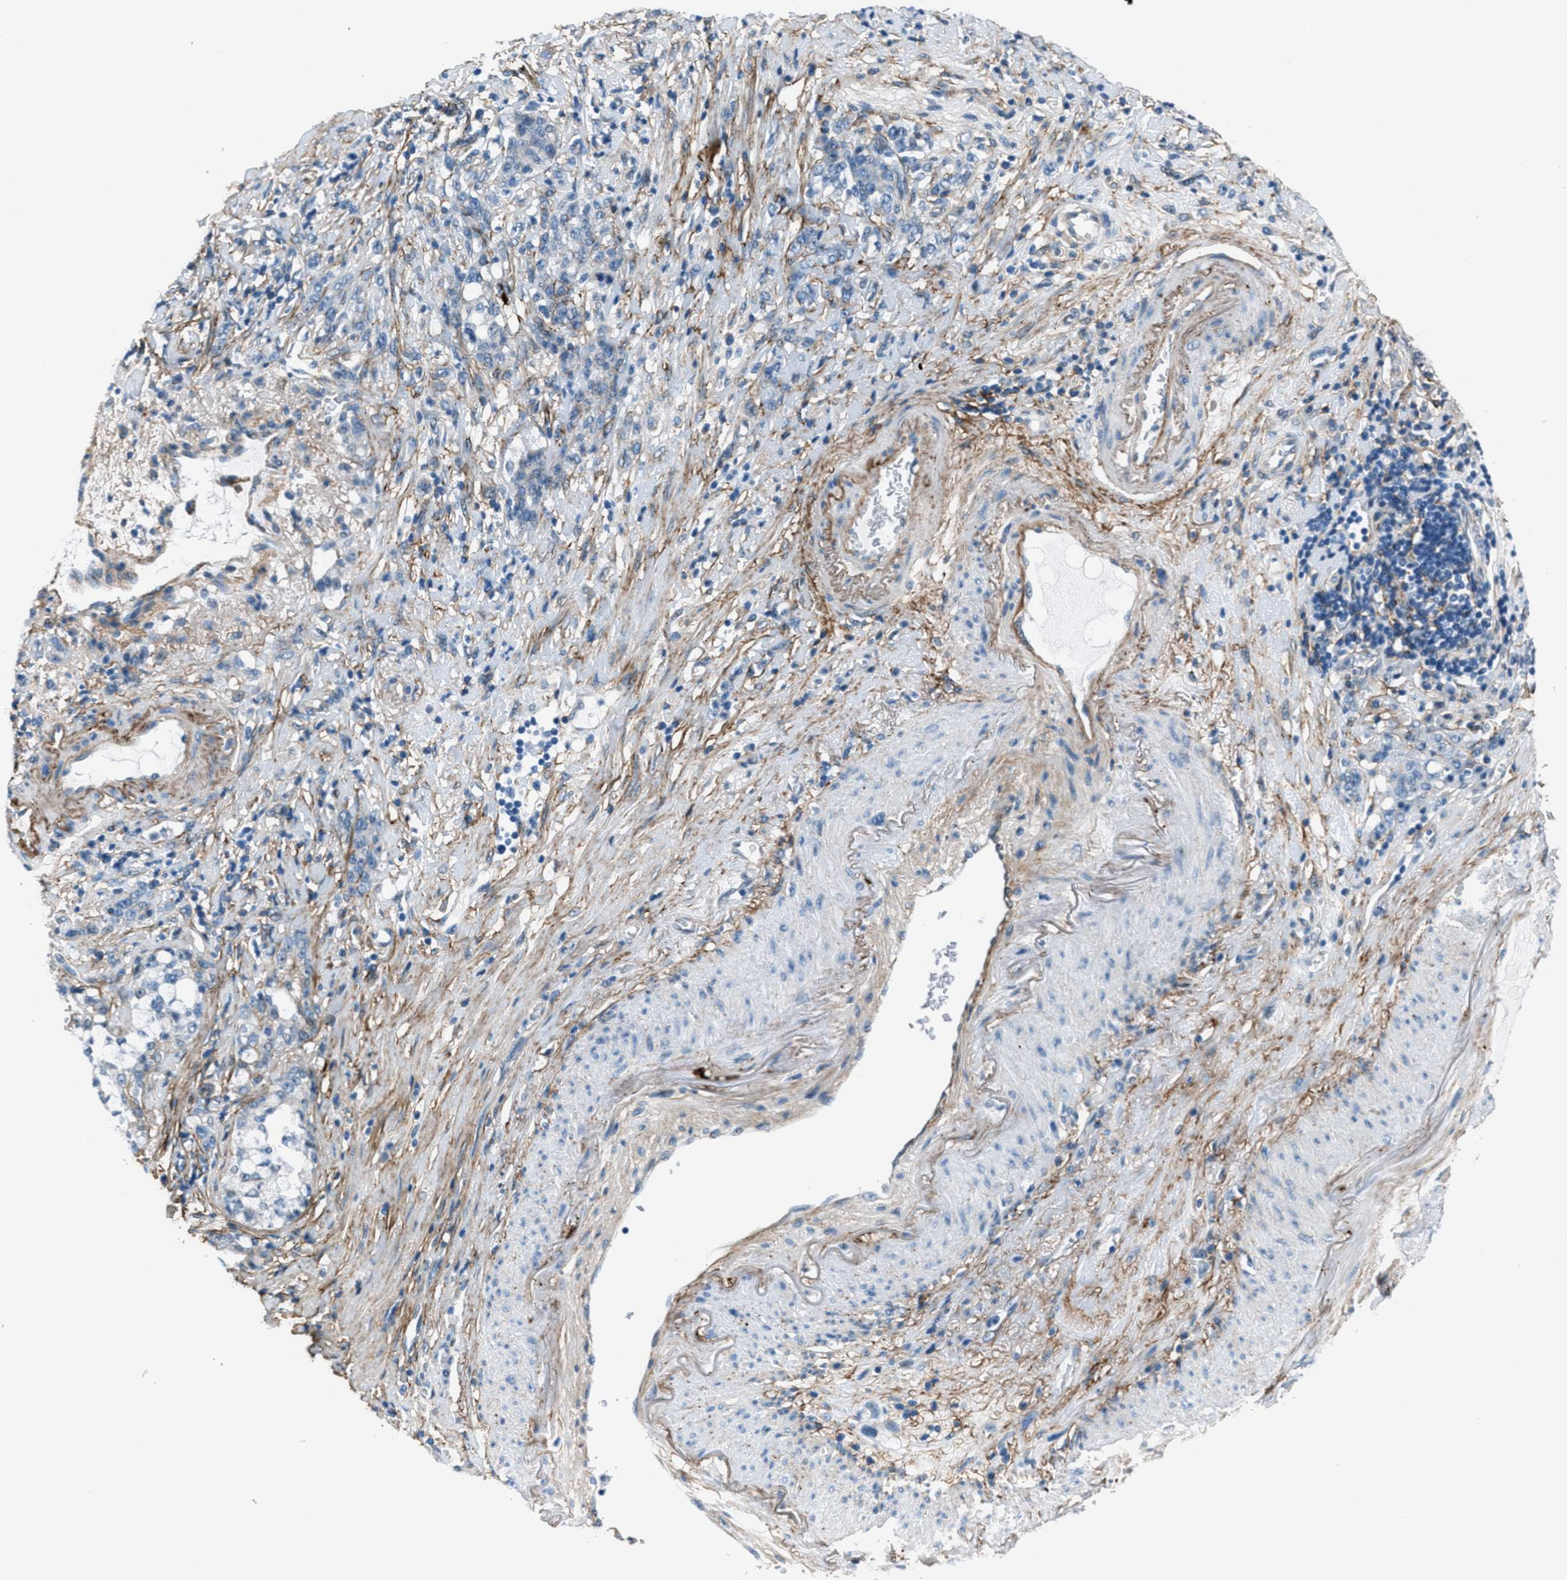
{"staining": {"intensity": "negative", "quantity": "none", "location": "none"}, "tissue": "stomach cancer", "cell_type": "Tumor cells", "image_type": "cancer", "snomed": [{"axis": "morphology", "description": "Adenocarcinoma, NOS"}, {"axis": "topography", "description": "Stomach, lower"}], "caption": "An immunohistochemistry histopathology image of stomach cancer is shown. There is no staining in tumor cells of stomach cancer.", "gene": "FBN1", "patient": {"sex": "male", "age": 88}}